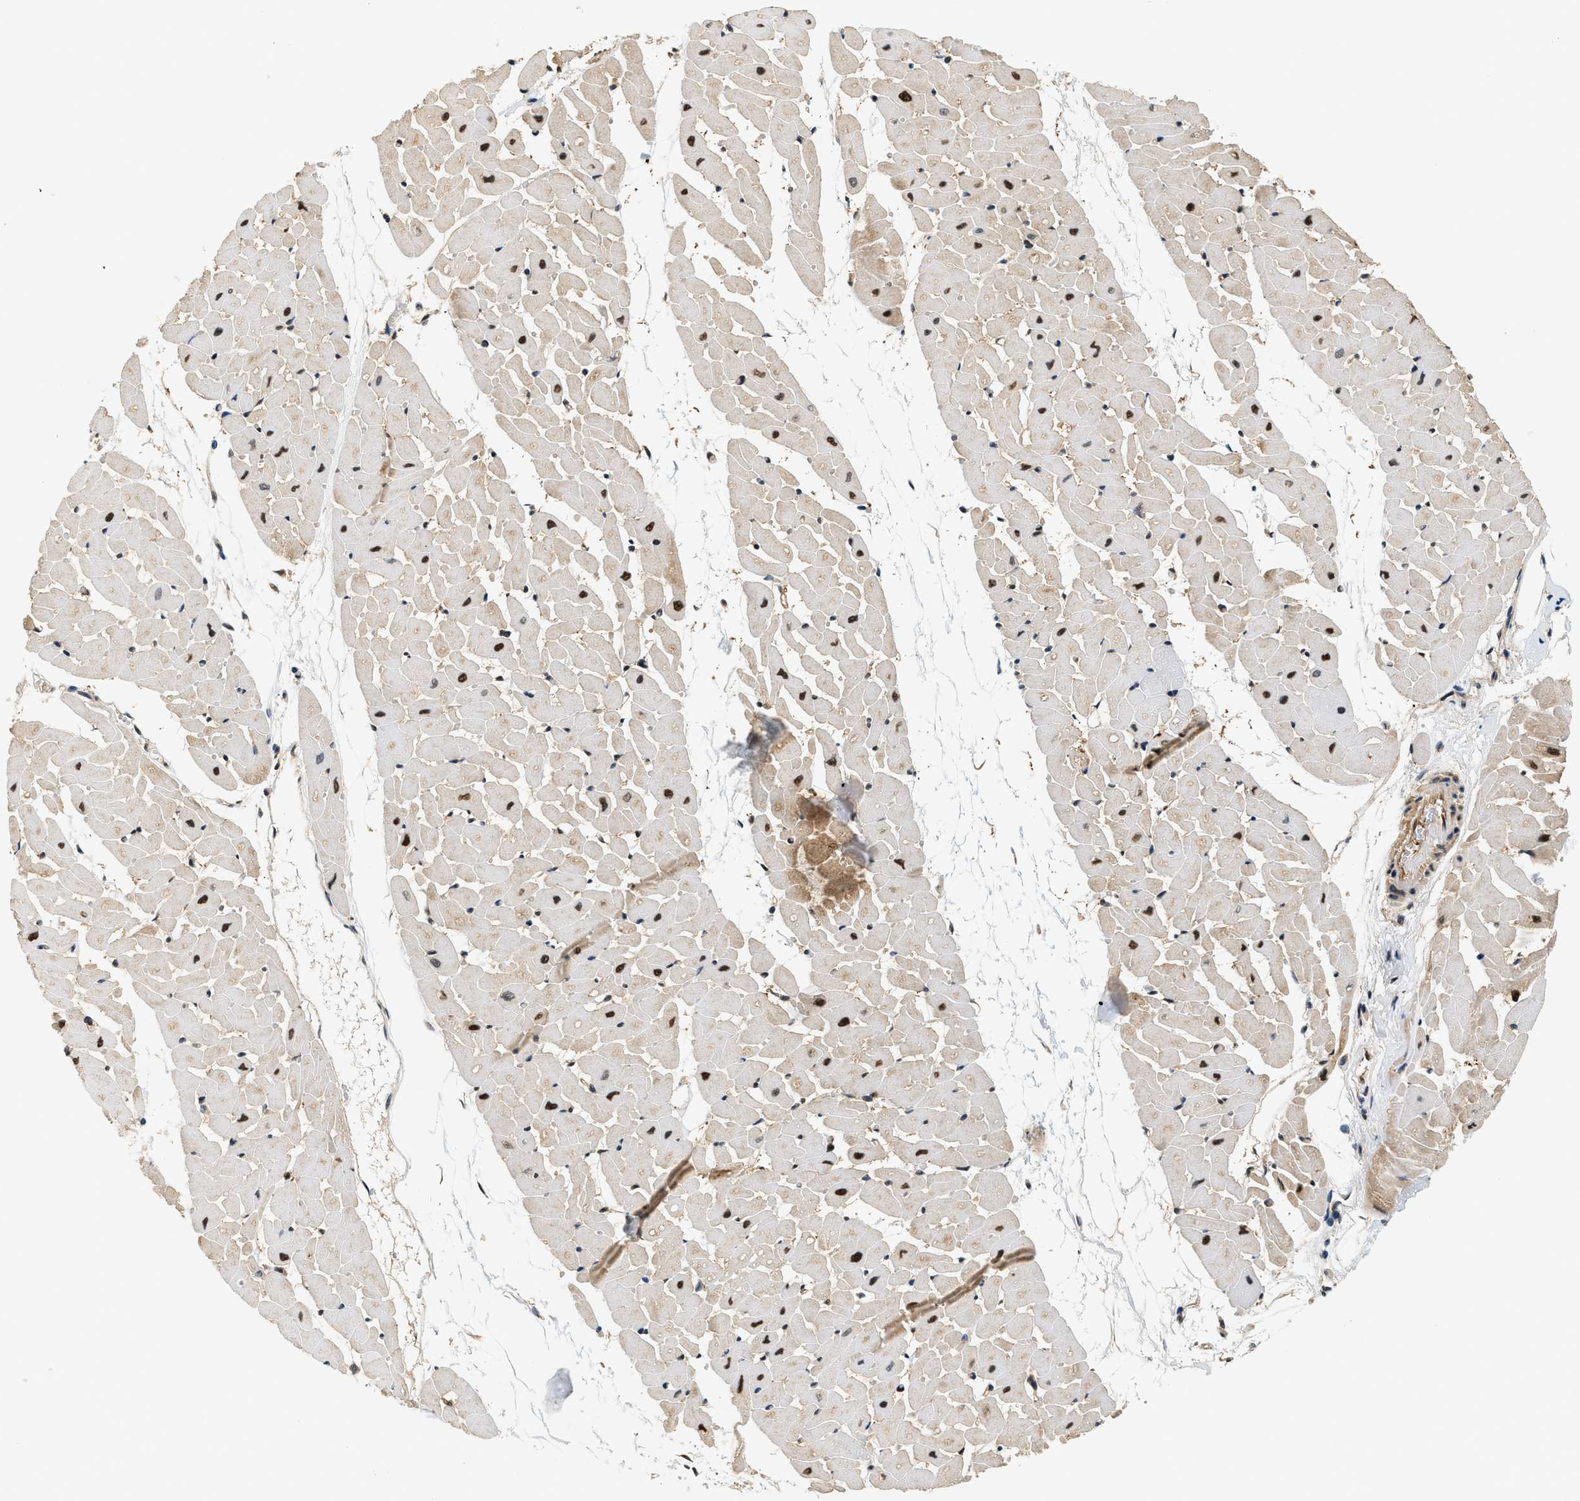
{"staining": {"intensity": "strong", "quantity": "25%-75%", "location": "nuclear"}, "tissue": "heart muscle", "cell_type": "Cardiomyocytes", "image_type": "normal", "snomed": [{"axis": "morphology", "description": "Normal tissue, NOS"}, {"axis": "topography", "description": "Heart"}], "caption": "High-power microscopy captured an immunohistochemistry image of normal heart muscle, revealing strong nuclear expression in approximately 25%-75% of cardiomyocytes.", "gene": "PSMD3", "patient": {"sex": "female", "age": 19}}